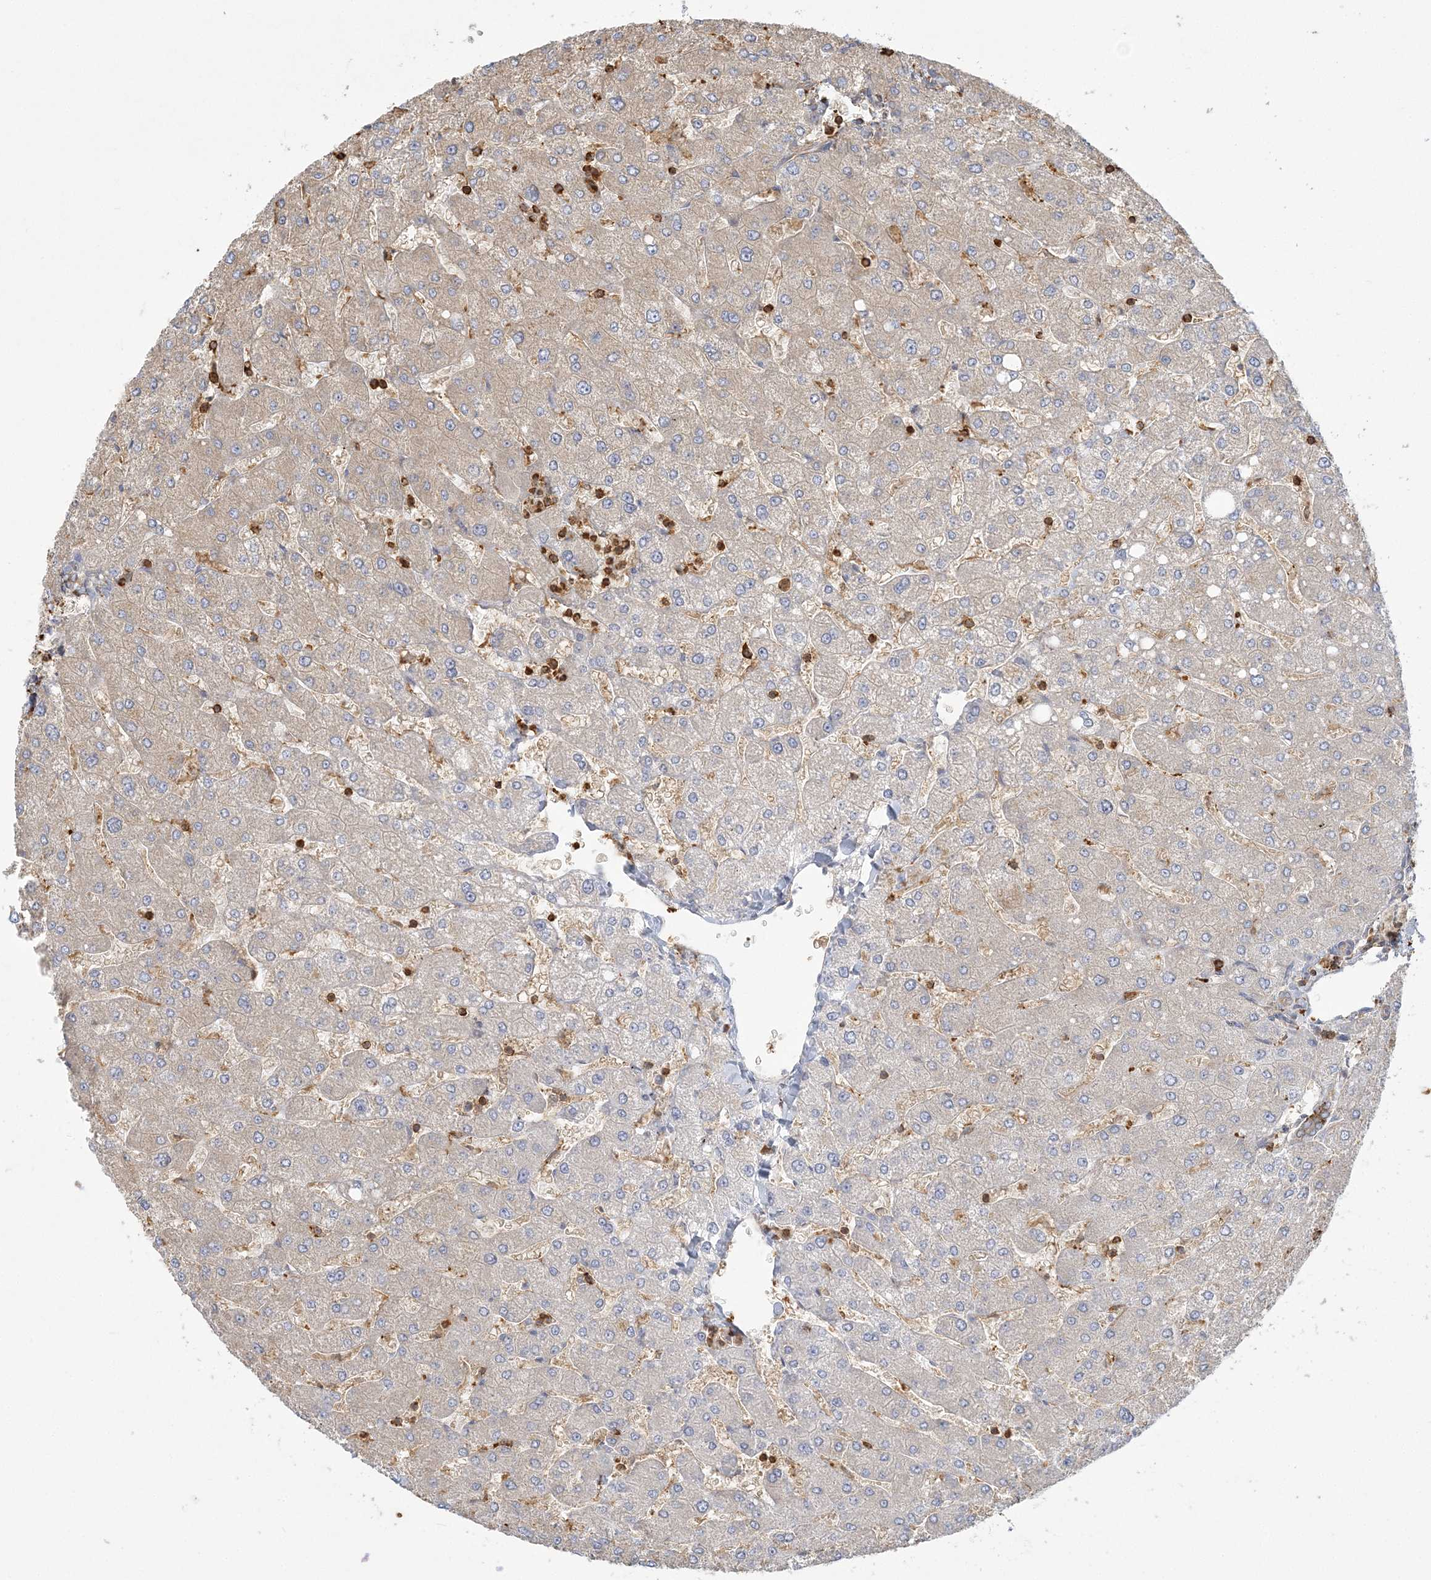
{"staining": {"intensity": "moderate", "quantity": ">75%", "location": "cytoplasmic/membranous"}, "tissue": "liver", "cell_type": "Cholangiocytes", "image_type": "normal", "snomed": [{"axis": "morphology", "description": "Normal tissue, NOS"}, {"axis": "topography", "description": "Liver"}], "caption": "This micrograph demonstrates immunohistochemistry staining of benign liver, with medium moderate cytoplasmic/membranous expression in approximately >75% of cholangiocytes.", "gene": "ANKS1A", "patient": {"sex": "male", "age": 55}}